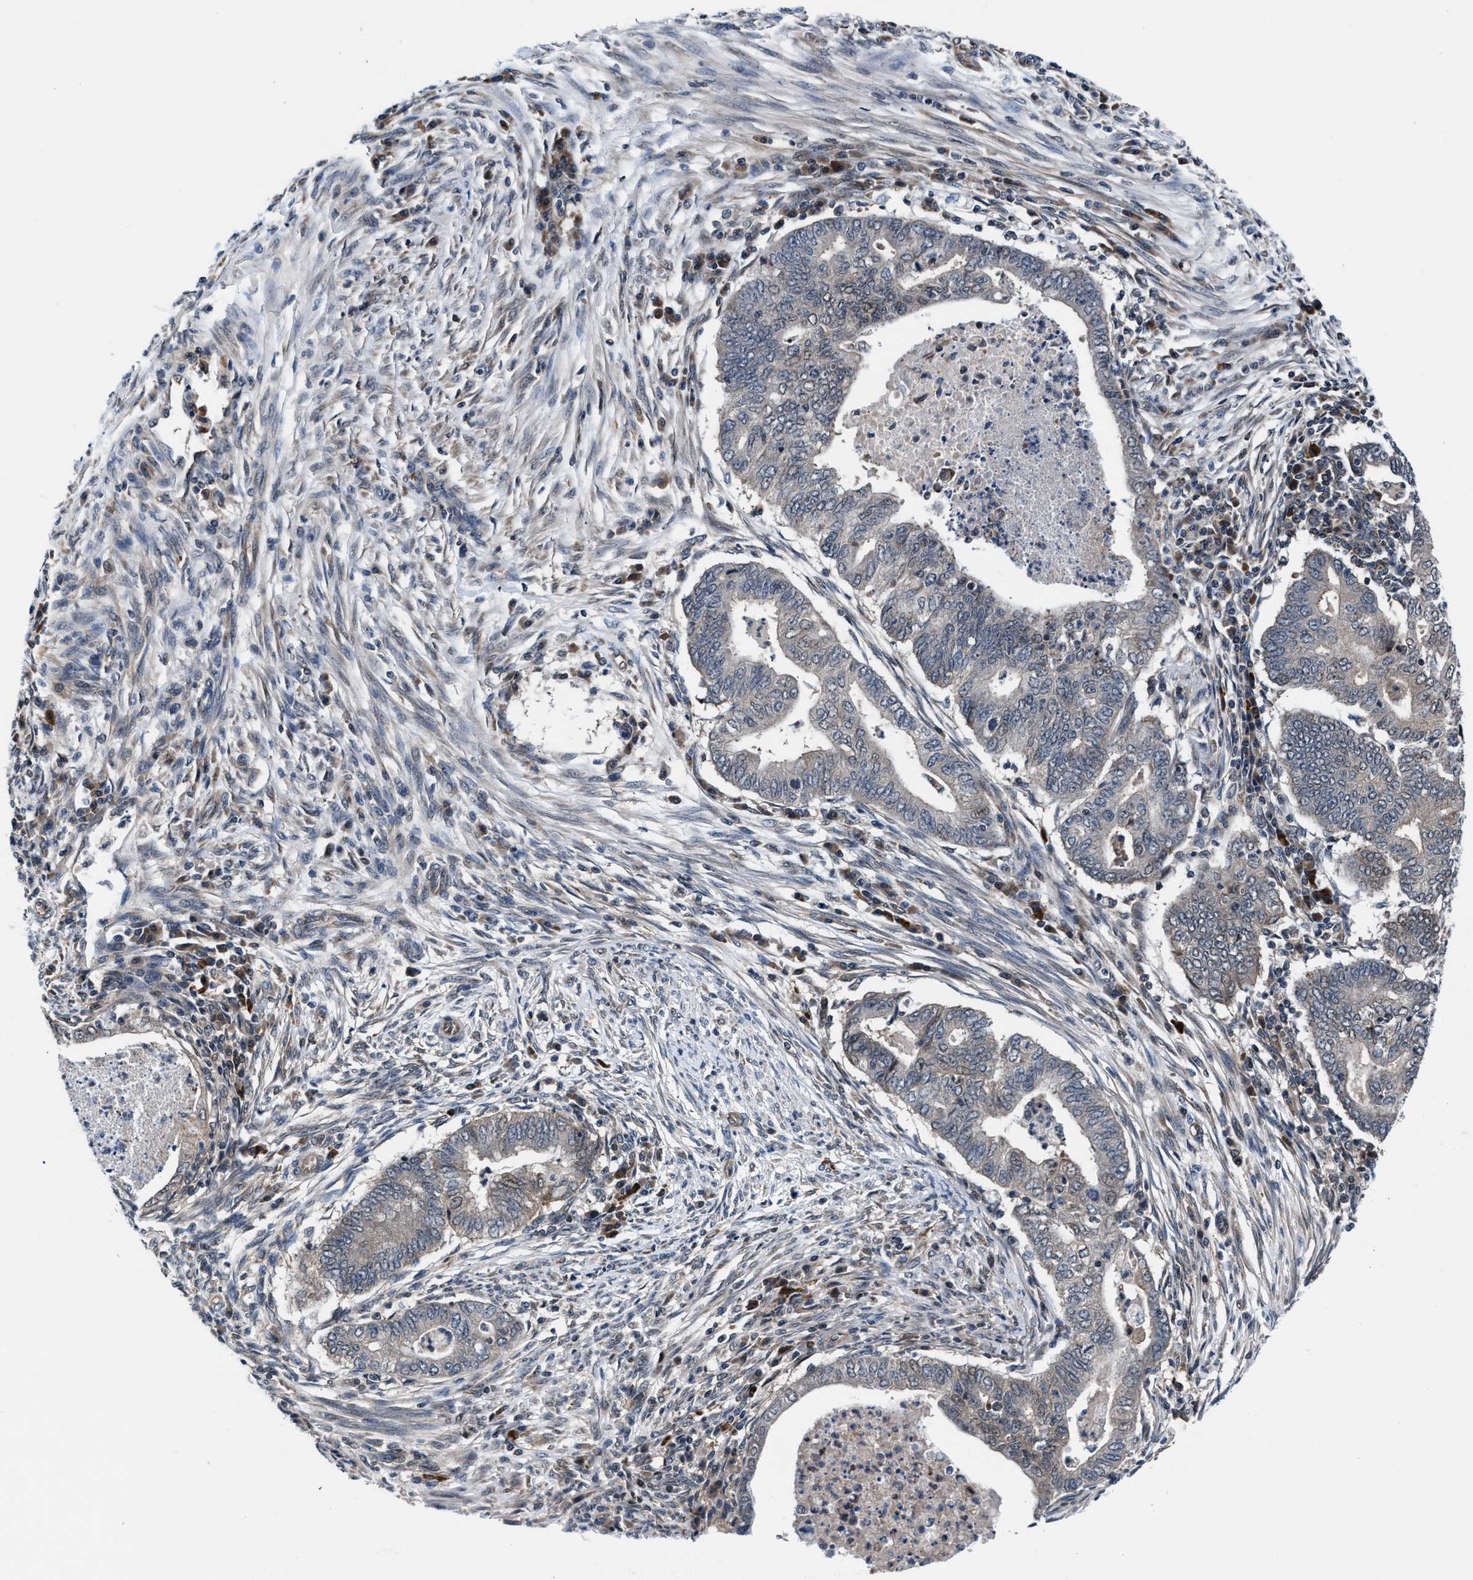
{"staining": {"intensity": "weak", "quantity": "<25%", "location": "cytoplasmic/membranous"}, "tissue": "endometrial cancer", "cell_type": "Tumor cells", "image_type": "cancer", "snomed": [{"axis": "morphology", "description": "Polyp, NOS"}, {"axis": "morphology", "description": "Adenocarcinoma, NOS"}, {"axis": "morphology", "description": "Adenoma, NOS"}, {"axis": "topography", "description": "Endometrium"}], "caption": "A high-resolution histopathology image shows immunohistochemistry (IHC) staining of endometrial cancer, which demonstrates no significant staining in tumor cells. (Immunohistochemistry (ihc), brightfield microscopy, high magnification).", "gene": "PRPSAP2", "patient": {"sex": "female", "age": 79}}